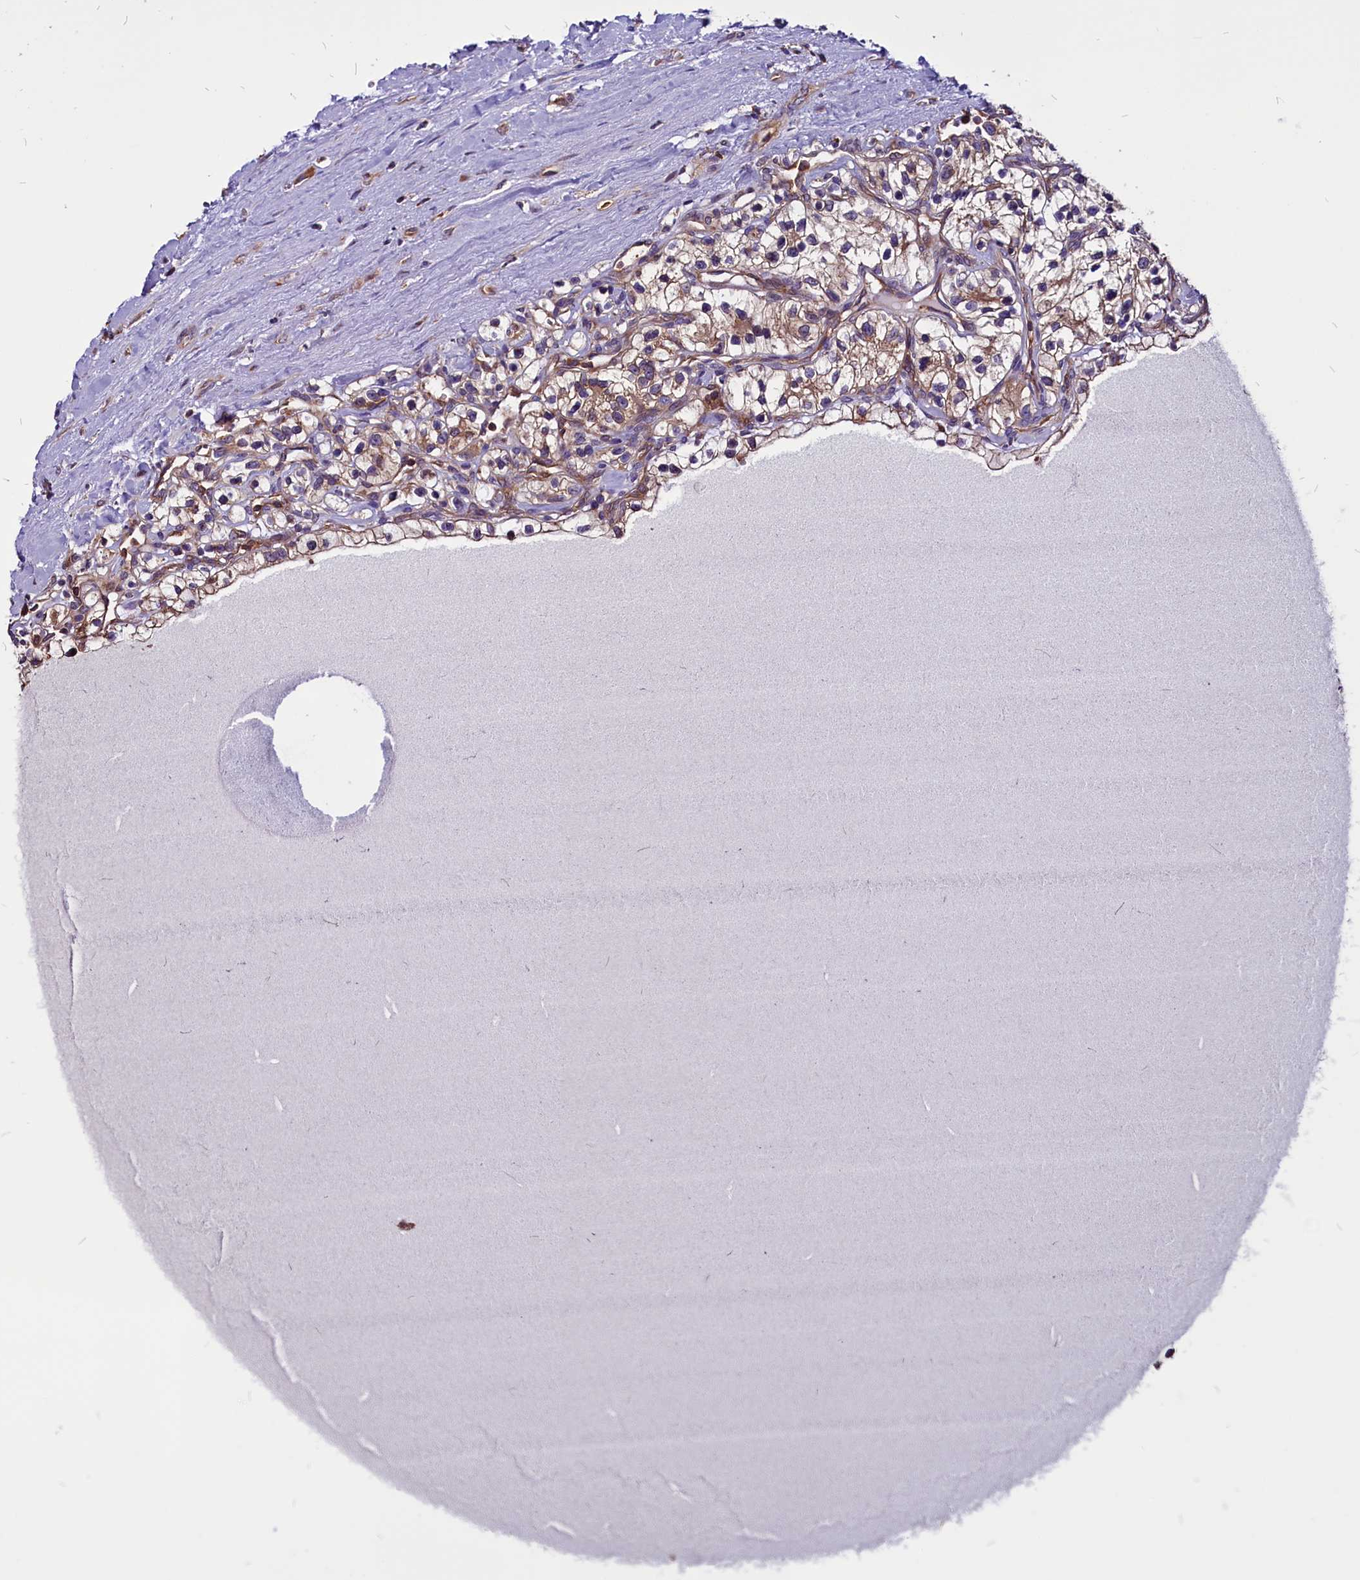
{"staining": {"intensity": "moderate", "quantity": ">75%", "location": "cytoplasmic/membranous"}, "tissue": "renal cancer", "cell_type": "Tumor cells", "image_type": "cancer", "snomed": [{"axis": "morphology", "description": "Adenocarcinoma, NOS"}, {"axis": "topography", "description": "Kidney"}], "caption": "A histopathology image of human renal cancer stained for a protein displays moderate cytoplasmic/membranous brown staining in tumor cells.", "gene": "EIF3G", "patient": {"sex": "female", "age": 57}}